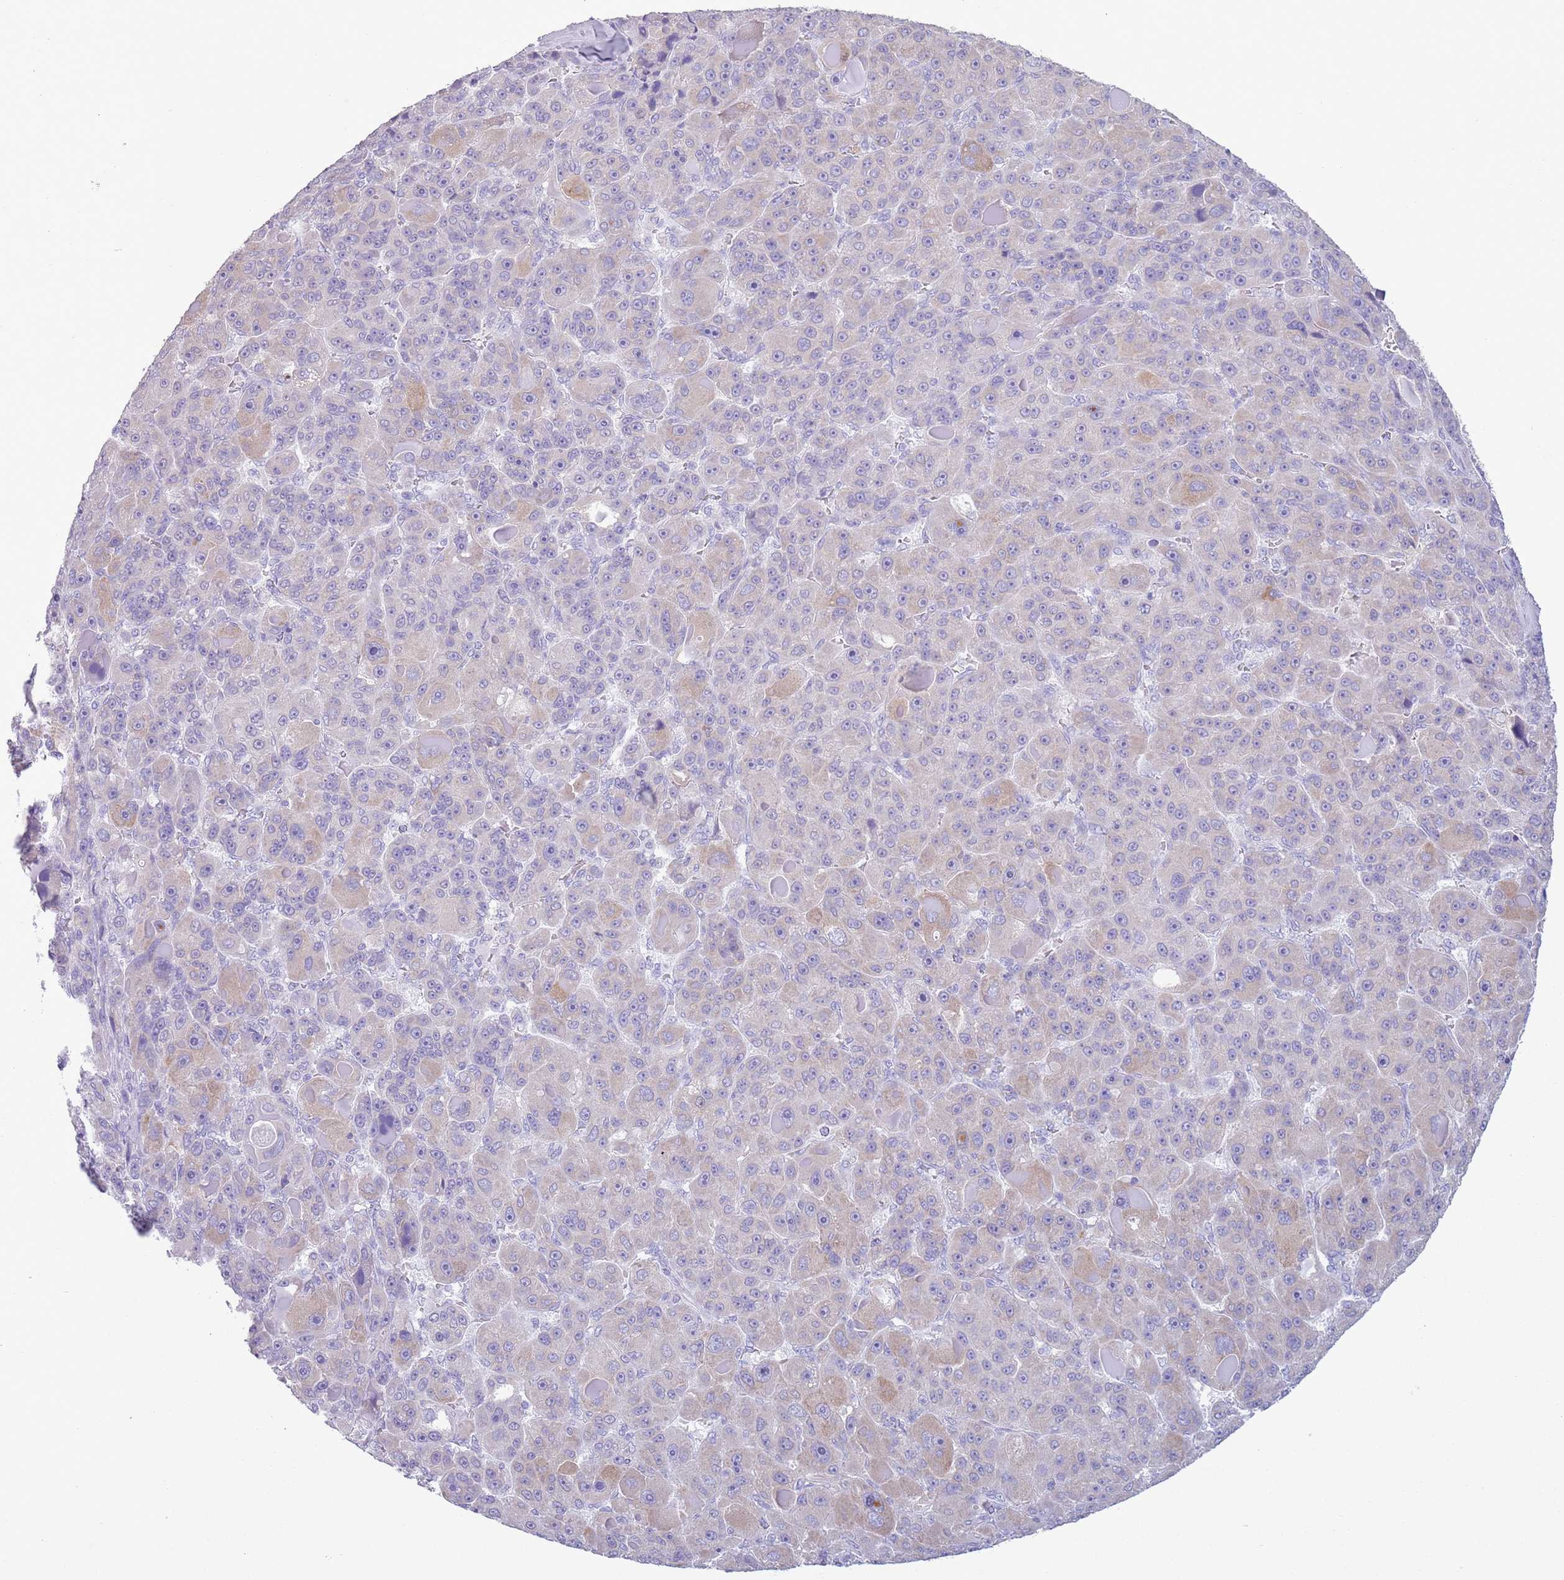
{"staining": {"intensity": "weak", "quantity": "25%-75%", "location": "cytoplasmic/membranous"}, "tissue": "liver cancer", "cell_type": "Tumor cells", "image_type": "cancer", "snomed": [{"axis": "morphology", "description": "Carcinoma, Hepatocellular, NOS"}, {"axis": "topography", "description": "Liver"}], "caption": "The photomicrograph reveals a brown stain indicating the presence of a protein in the cytoplasmic/membranous of tumor cells in liver cancer.", "gene": "HYOU1", "patient": {"sex": "male", "age": 76}}